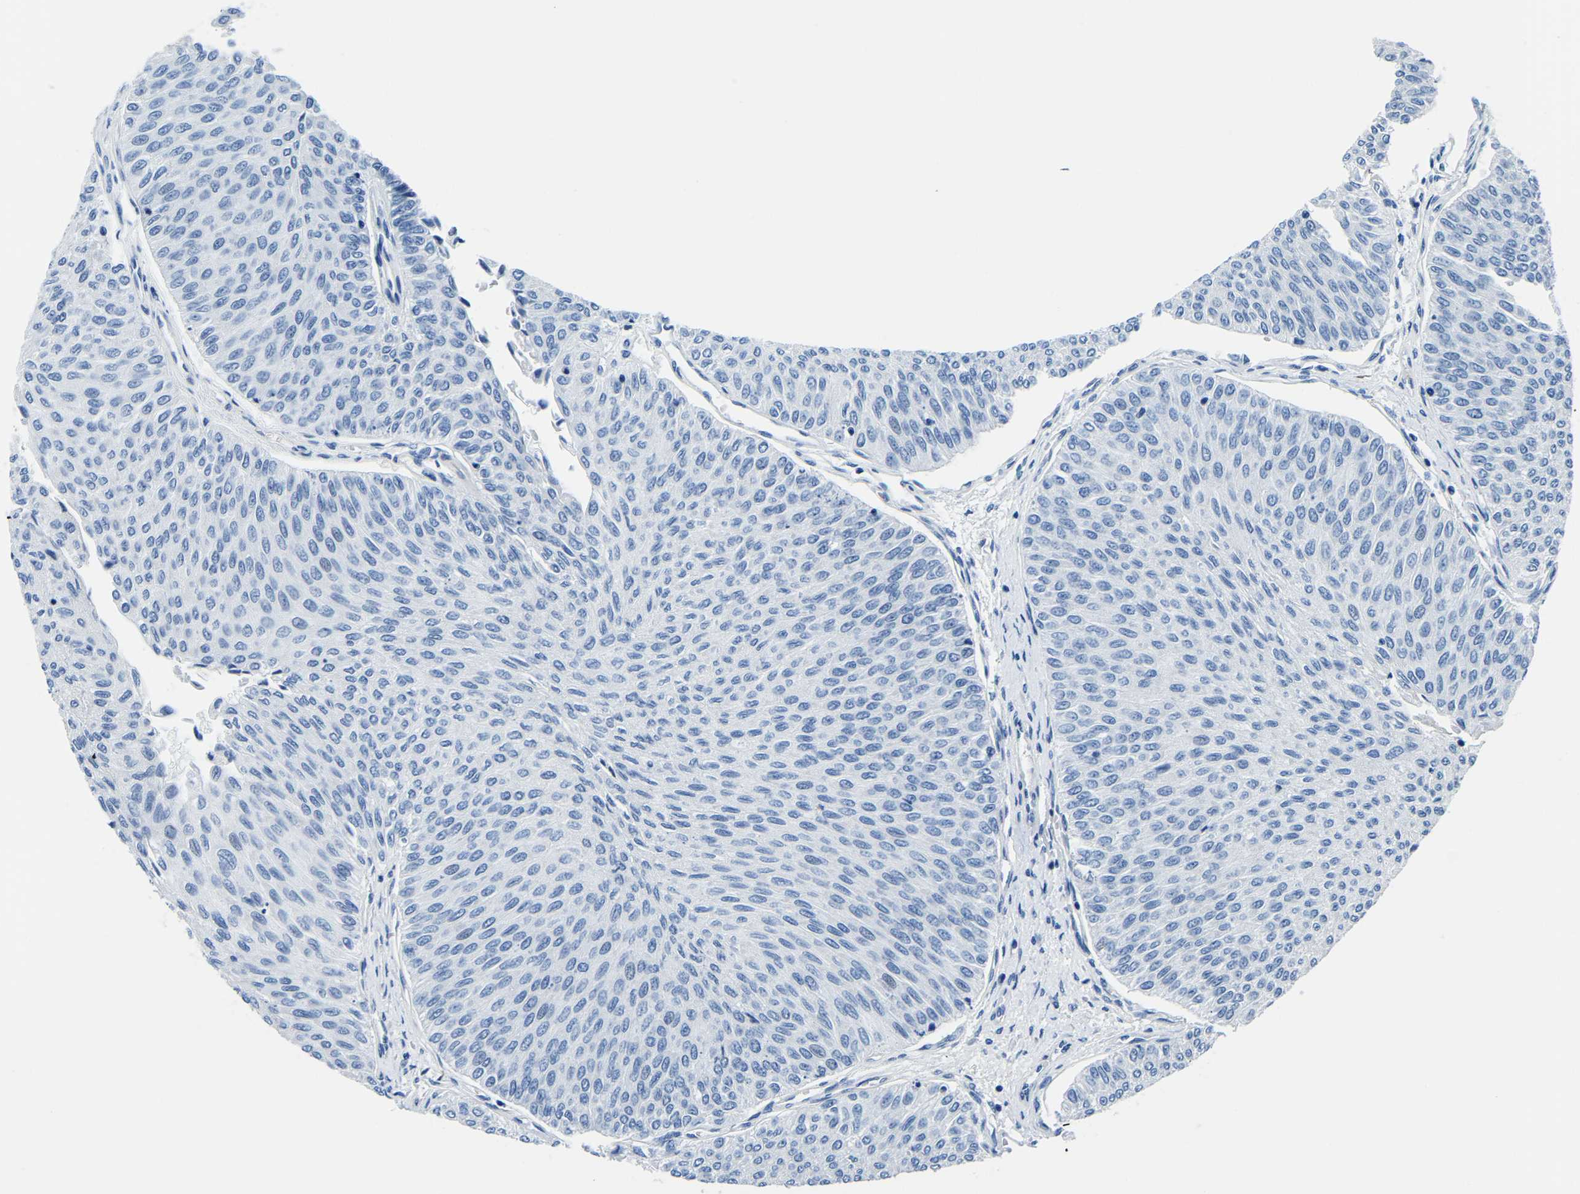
{"staining": {"intensity": "negative", "quantity": "none", "location": "none"}, "tissue": "urothelial cancer", "cell_type": "Tumor cells", "image_type": "cancer", "snomed": [{"axis": "morphology", "description": "Urothelial carcinoma, Low grade"}, {"axis": "topography", "description": "Urinary bladder"}], "caption": "Immunohistochemistry micrograph of human urothelial carcinoma (low-grade) stained for a protein (brown), which demonstrates no positivity in tumor cells. Nuclei are stained in blue.", "gene": "MS4A3", "patient": {"sex": "male", "age": 78}}